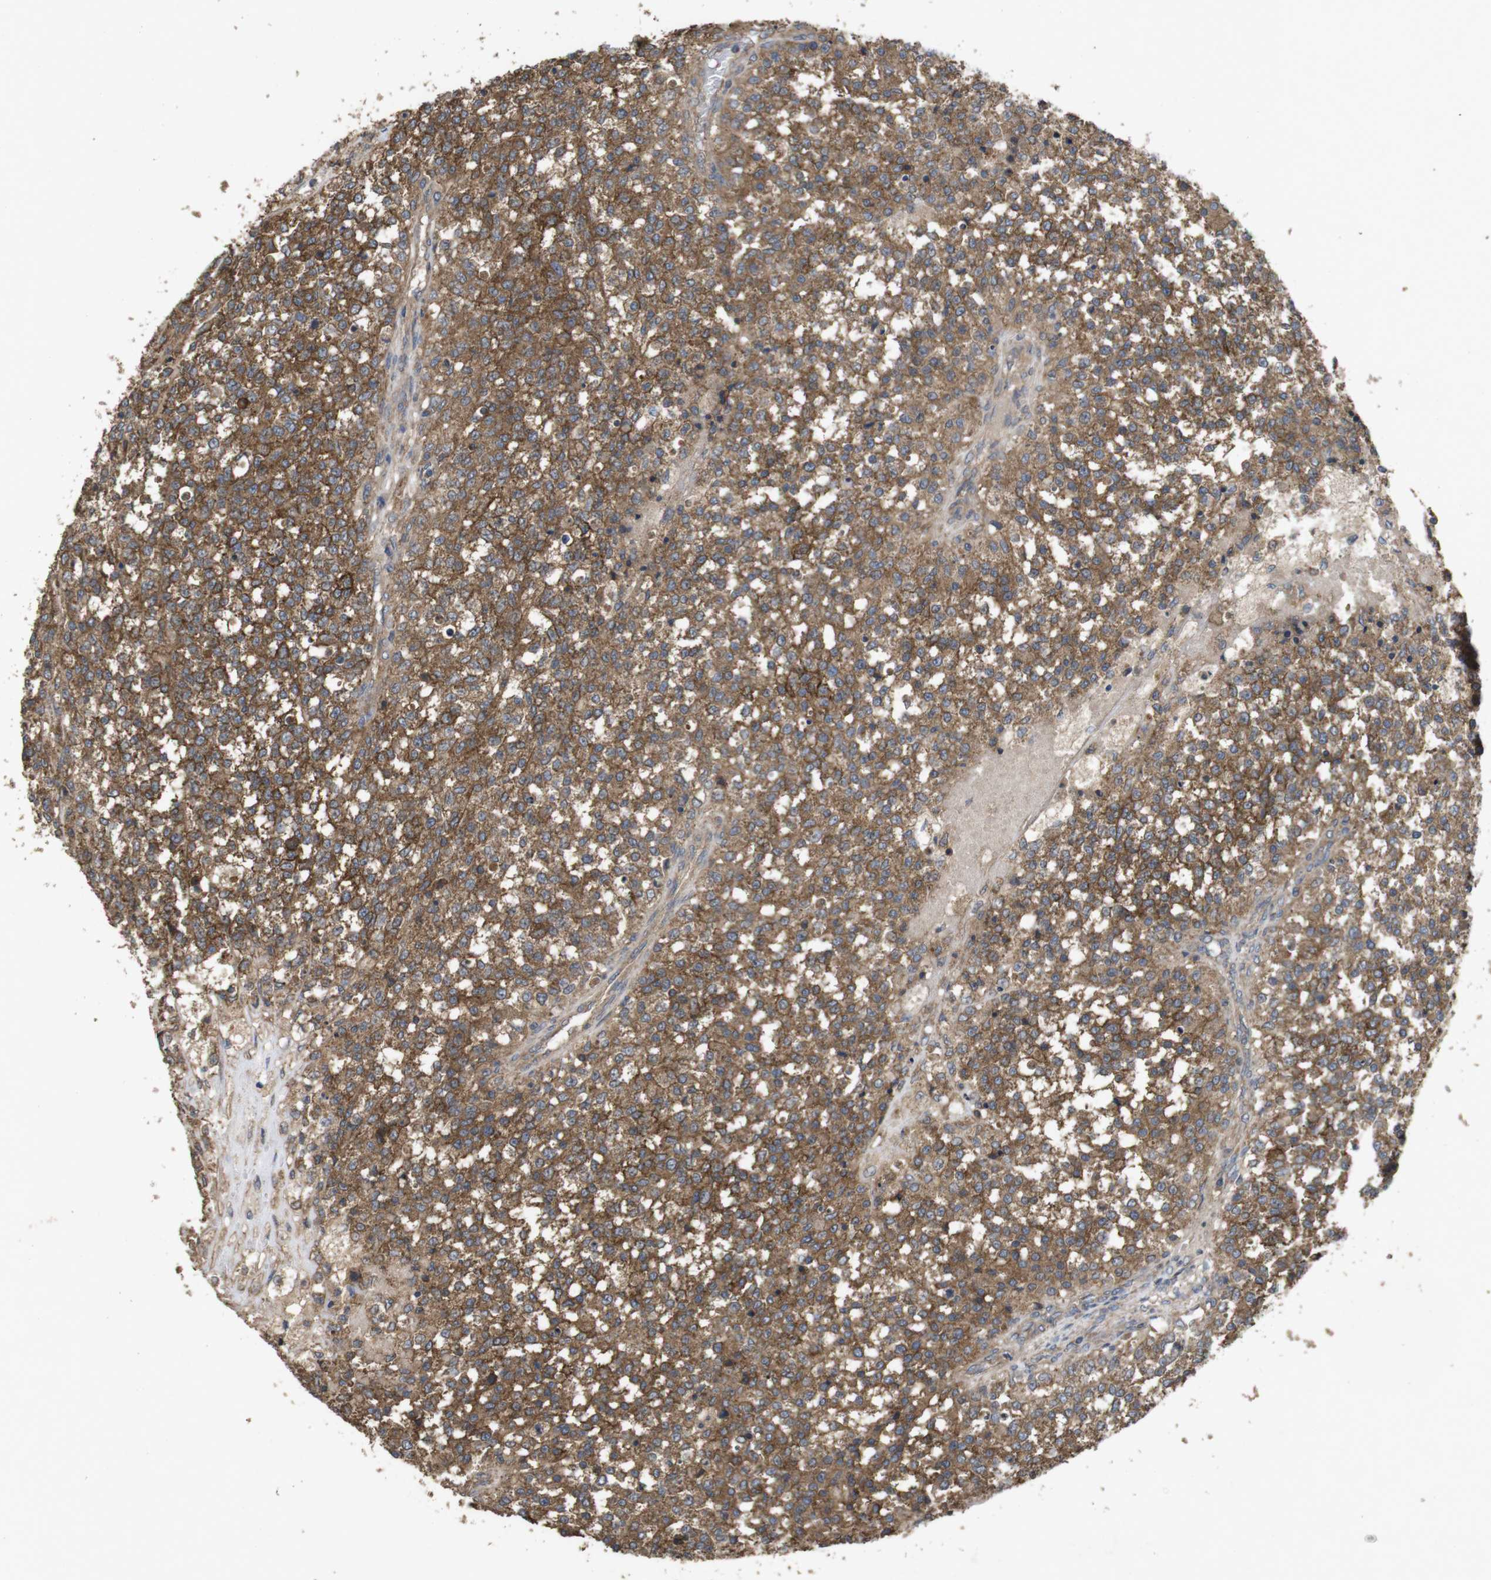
{"staining": {"intensity": "moderate", "quantity": ">75%", "location": "cytoplasmic/membranous"}, "tissue": "testis cancer", "cell_type": "Tumor cells", "image_type": "cancer", "snomed": [{"axis": "morphology", "description": "Seminoma, NOS"}, {"axis": "topography", "description": "Testis"}], "caption": "Brown immunohistochemical staining in testis seminoma displays moderate cytoplasmic/membranous expression in about >75% of tumor cells.", "gene": "KCNS3", "patient": {"sex": "male", "age": 59}}